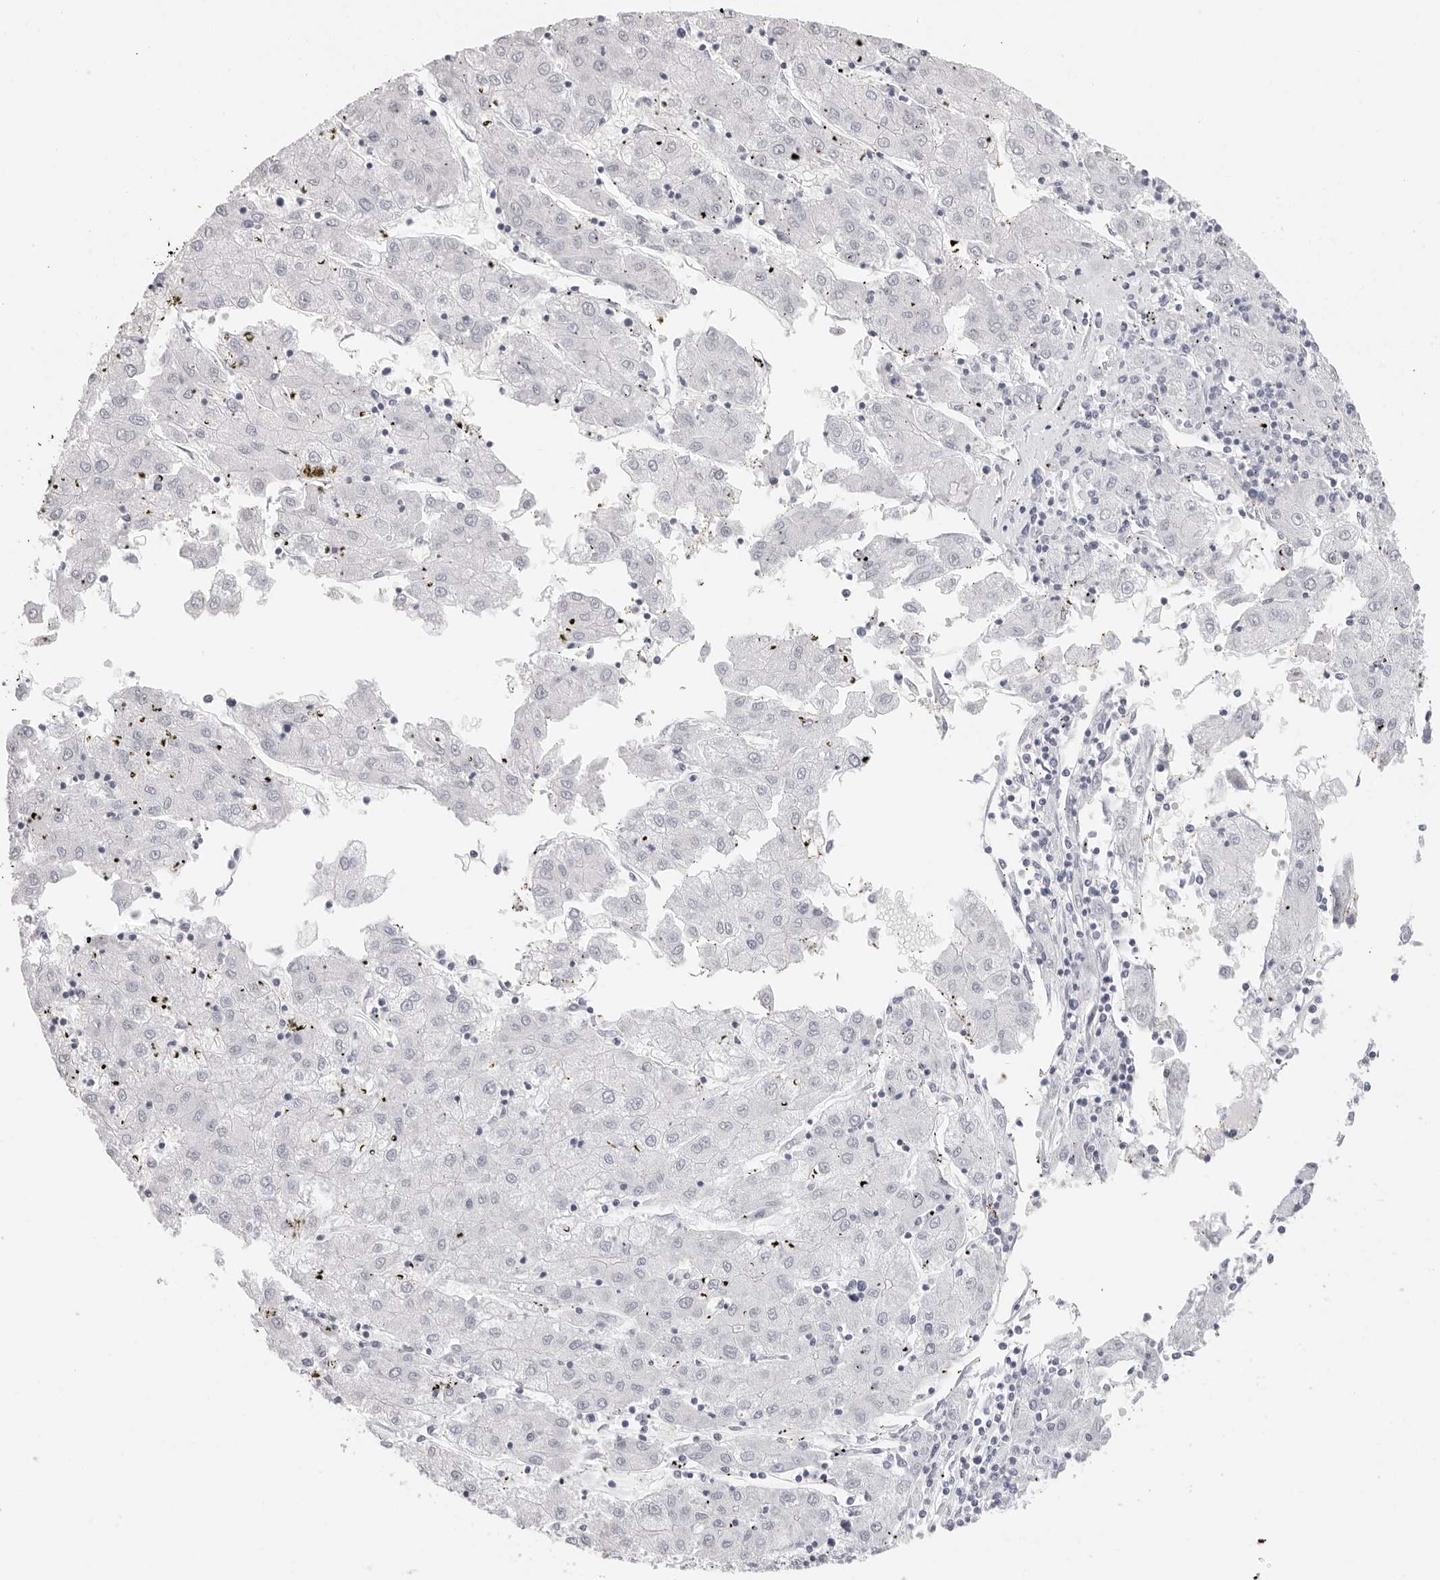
{"staining": {"intensity": "negative", "quantity": "none", "location": "none"}, "tissue": "liver cancer", "cell_type": "Tumor cells", "image_type": "cancer", "snomed": [{"axis": "morphology", "description": "Carcinoma, Hepatocellular, NOS"}, {"axis": "topography", "description": "Liver"}], "caption": "Immunohistochemistry (IHC) of human liver cancer displays no positivity in tumor cells.", "gene": "AGMAT", "patient": {"sex": "male", "age": 72}}